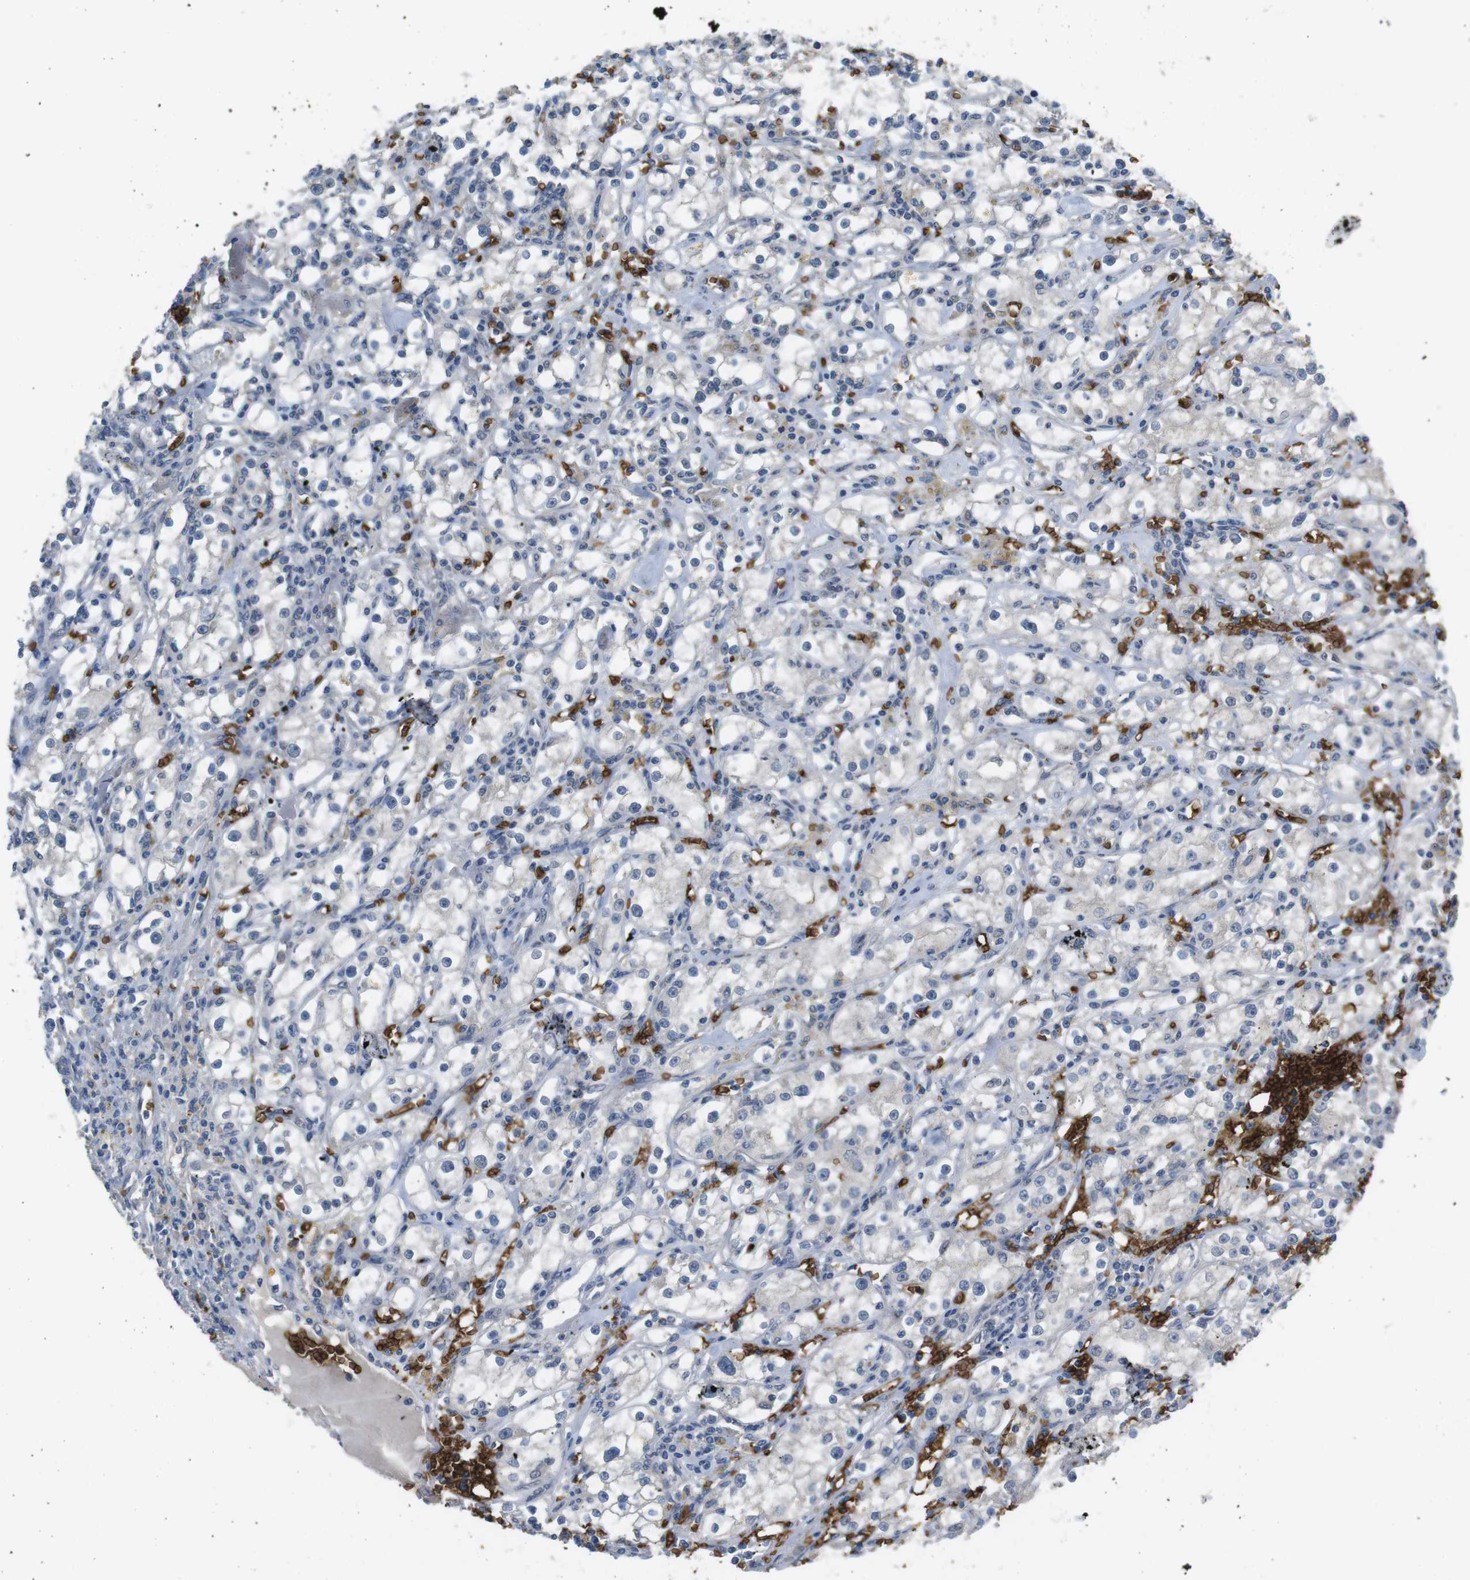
{"staining": {"intensity": "negative", "quantity": "none", "location": "none"}, "tissue": "renal cancer", "cell_type": "Tumor cells", "image_type": "cancer", "snomed": [{"axis": "morphology", "description": "Adenocarcinoma, NOS"}, {"axis": "topography", "description": "Kidney"}], "caption": "This is a image of IHC staining of adenocarcinoma (renal), which shows no positivity in tumor cells.", "gene": "GYPA", "patient": {"sex": "male", "age": 56}}